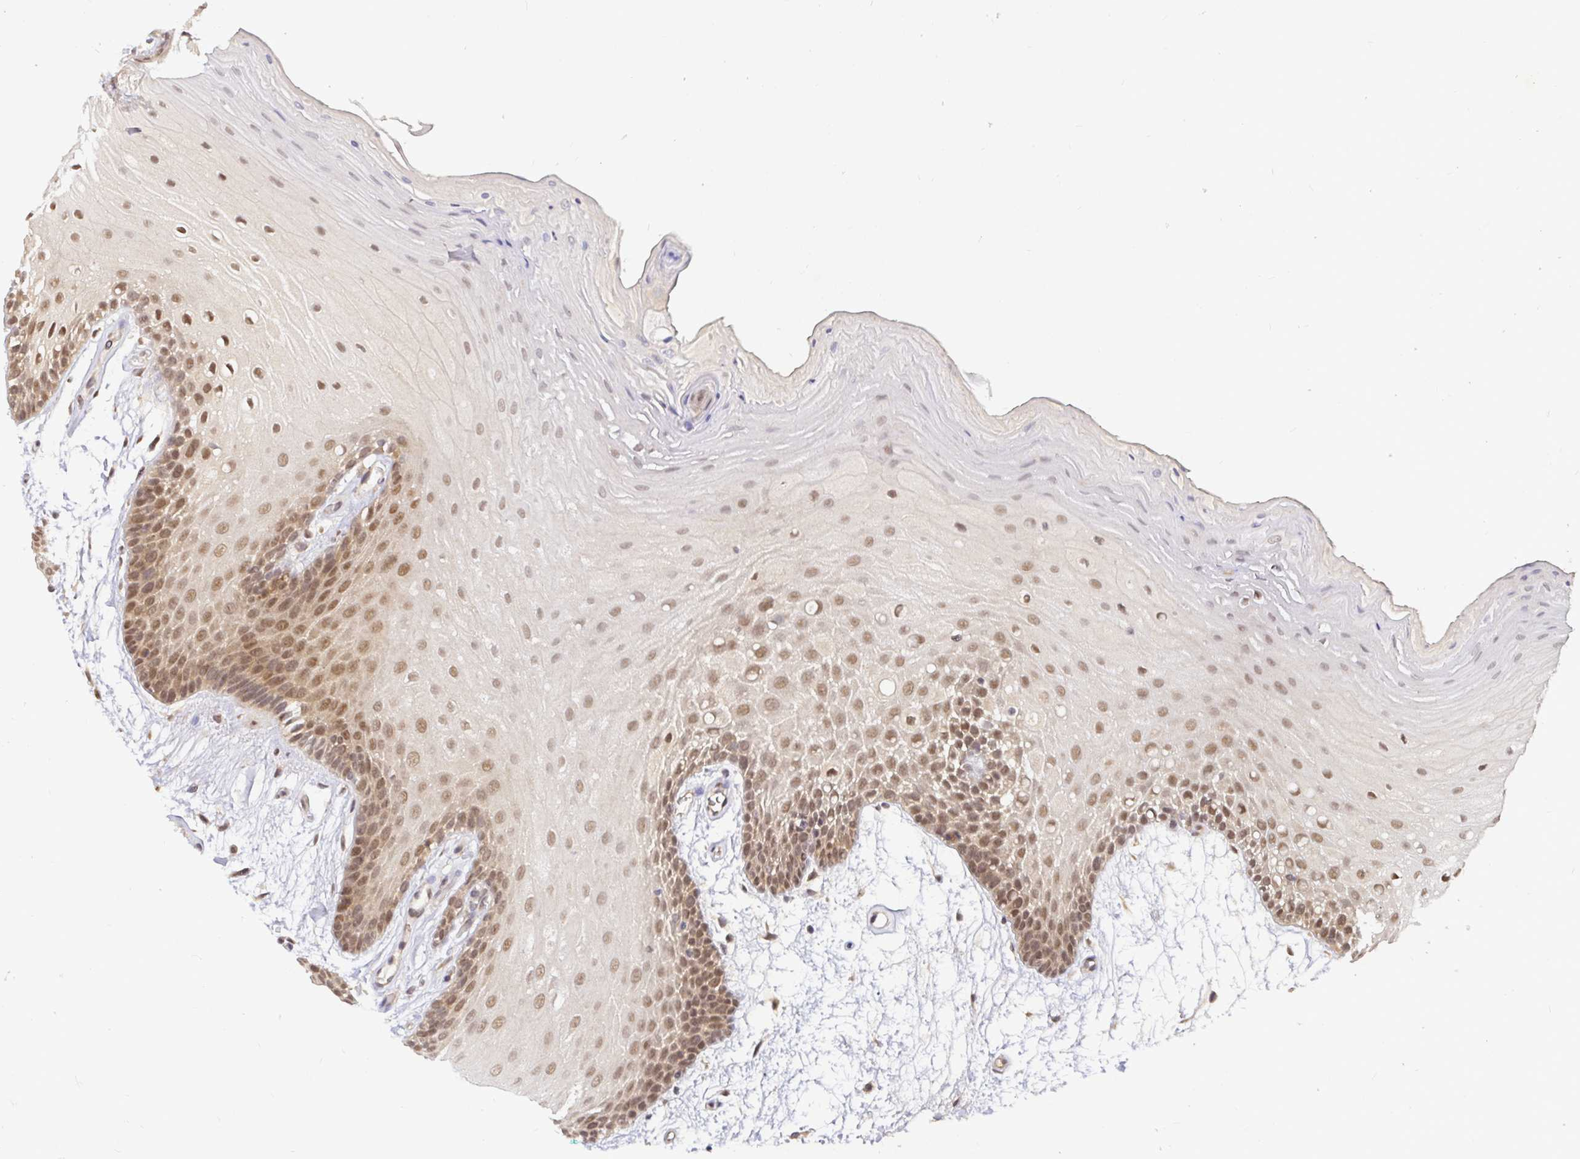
{"staining": {"intensity": "moderate", "quantity": ">75%", "location": "nuclear"}, "tissue": "oral mucosa", "cell_type": "Squamous epithelial cells", "image_type": "normal", "snomed": [{"axis": "morphology", "description": "Normal tissue, NOS"}, {"axis": "morphology", "description": "Squamous cell carcinoma, NOS"}, {"axis": "topography", "description": "Oral tissue"}, {"axis": "topography", "description": "Tounge, NOS"}, {"axis": "topography", "description": "Head-Neck"}], "caption": "Oral mucosa stained with DAB (3,3'-diaminobenzidine) immunohistochemistry demonstrates medium levels of moderate nuclear staining in about >75% of squamous epithelial cells. (IHC, brightfield microscopy, high magnification).", "gene": "LMO4", "patient": {"sex": "male", "age": 62}}